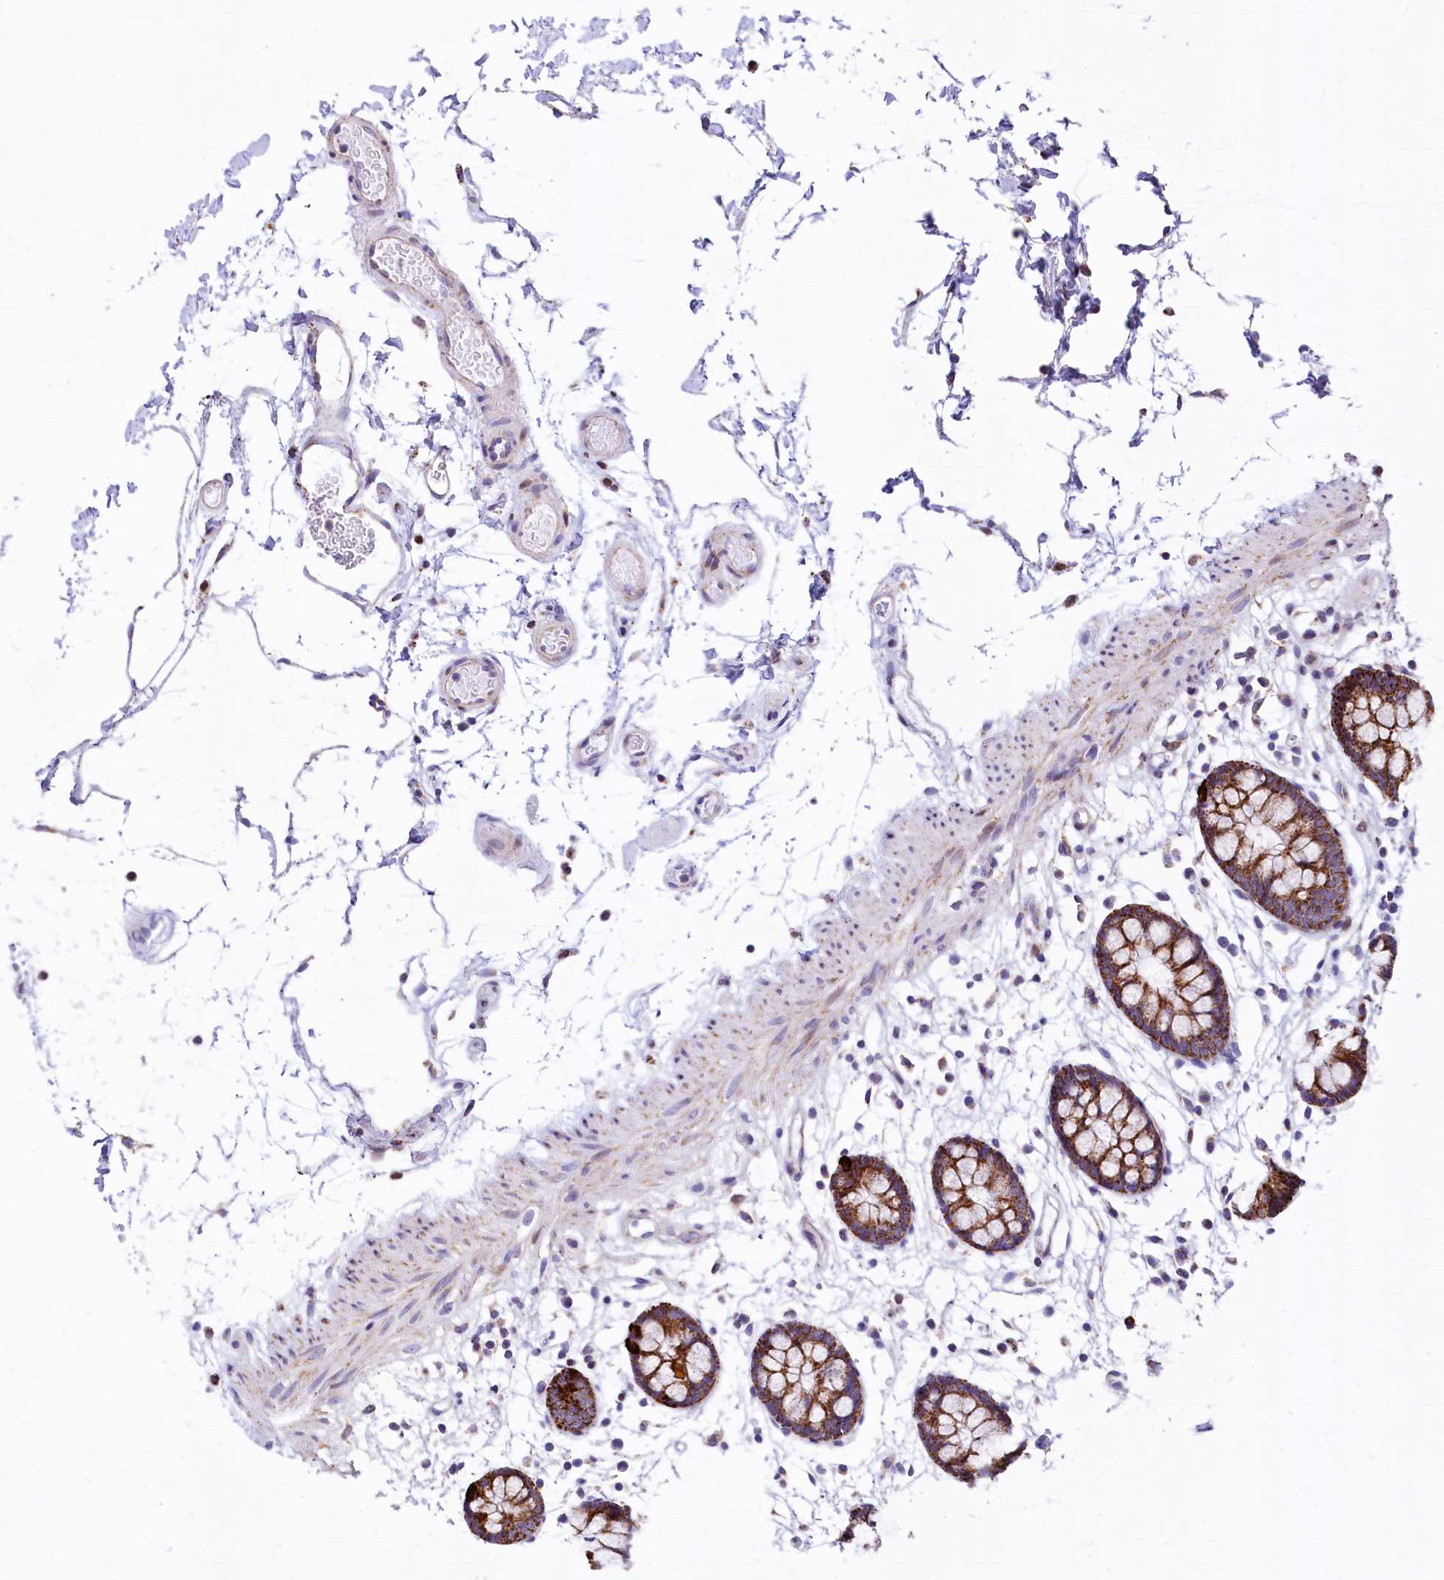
{"staining": {"intensity": "weak", "quantity": ">75%", "location": "cytoplasmic/membranous"}, "tissue": "colon", "cell_type": "Endothelial cells", "image_type": "normal", "snomed": [{"axis": "morphology", "description": "Normal tissue, NOS"}, {"axis": "topography", "description": "Colon"}], "caption": "DAB (3,3'-diaminobenzidine) immunohistochemical staining of benign colon demonstrates weak cytoplasmic/membranous protein expression in approximately >75% of endothelial cells. The staining was performed using DAB (3,3'-diaminobenzidine) to visualize the protein expression in brown, while the nuclei were stained in blue with hematoxylin (Magnification: 20x).", "gene": "VWCE", "patient": {"sex": "male", "age": 56}}